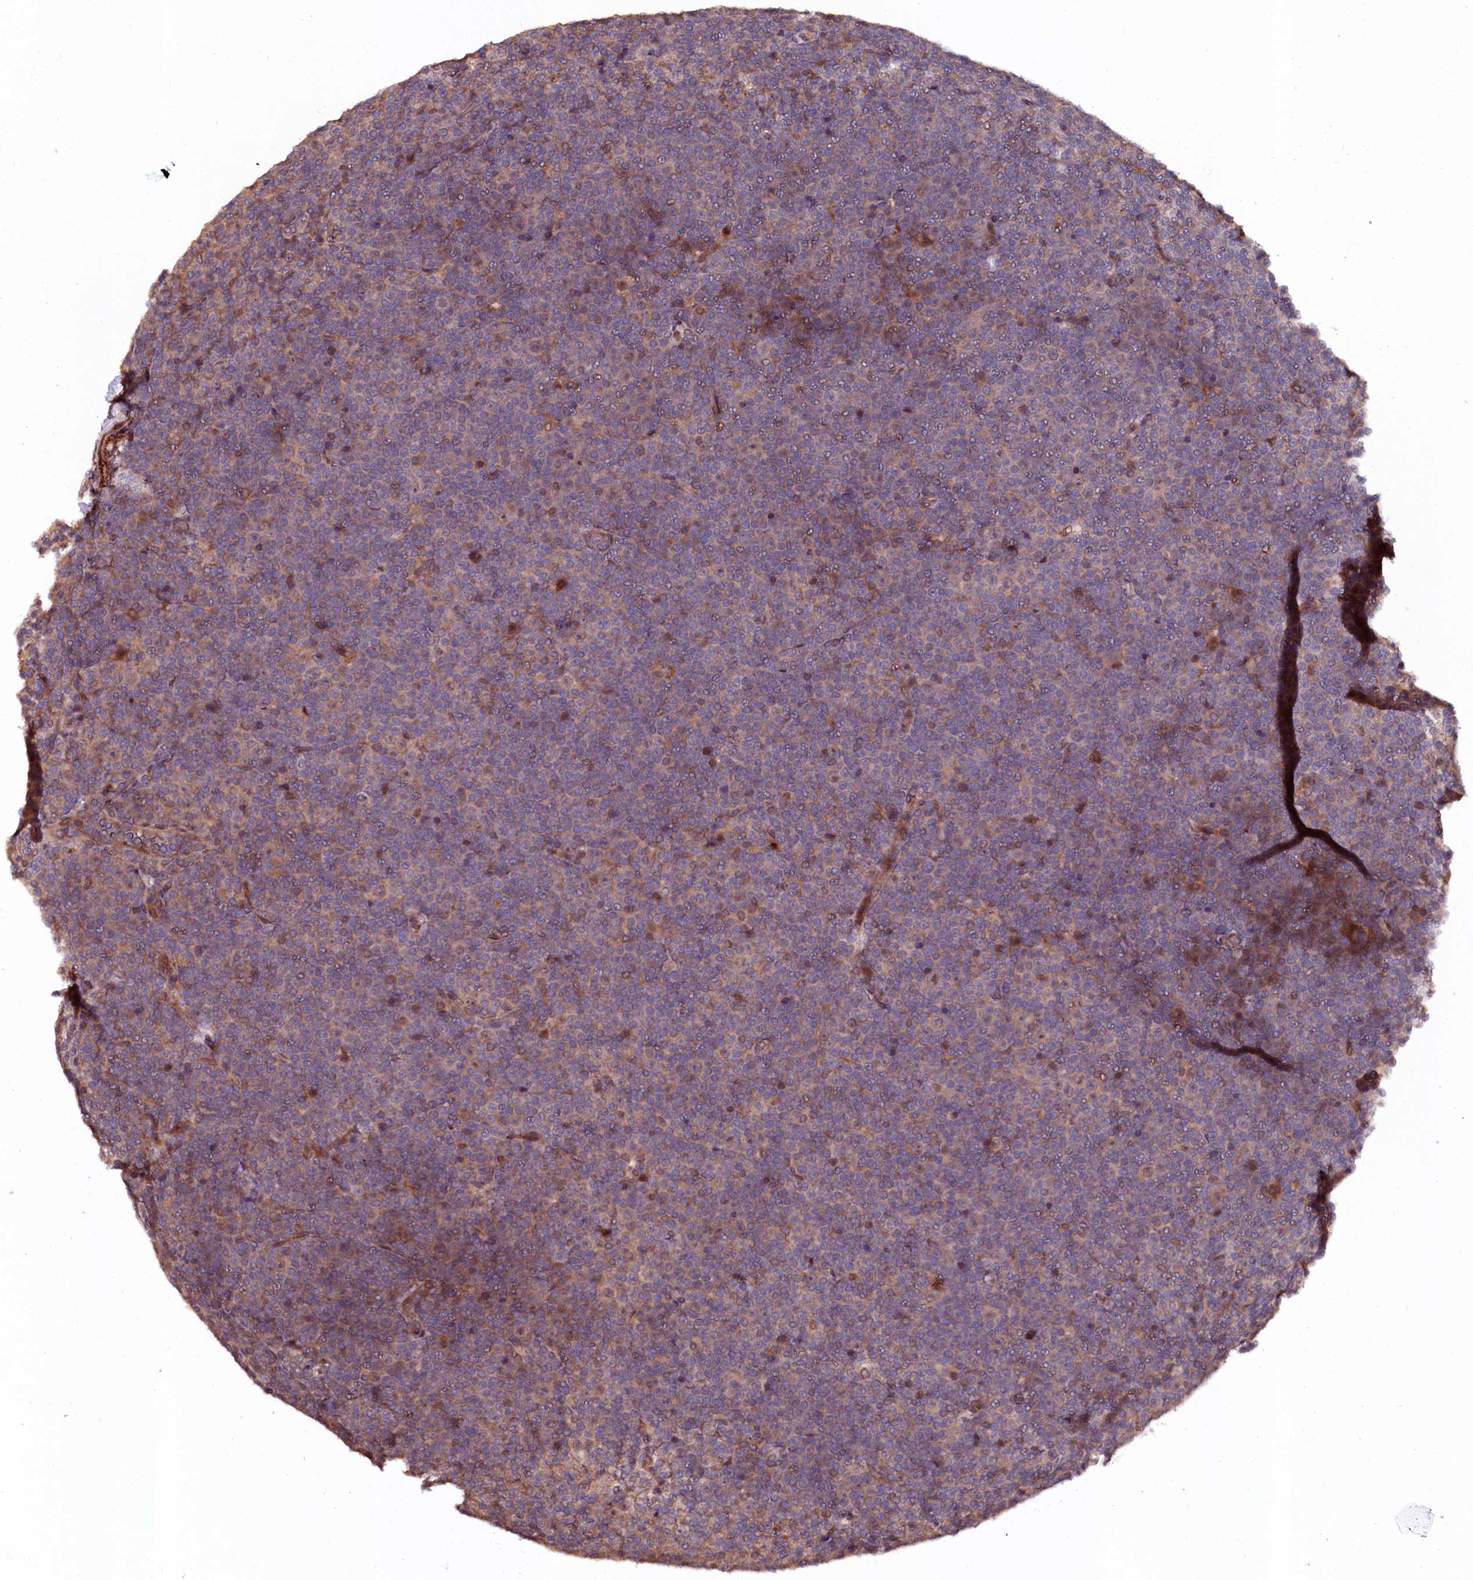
{"staining": {"intensity": "moderate", "quantity": "<25%", "location": "cytoplasmic/membranous"}, "tissue": "lymphoma", "cell_type": "Tumor cells", "image_type": "cancer", "snomed": [{"axis": "morphology", "description": "Malignant lymphoma, non-Hodgkin's type, Low grade"}, {"axis": "topography", "description": "Lymph node"}], "caption": "This histopathology image displays immunohistochemistry staining of lymphoma, with low moderate cytoplasmic/membranous positivity in about <25% of tumor cells.", "gene": "N4BP1", "patient": {"sex": "female", "age": 67}}